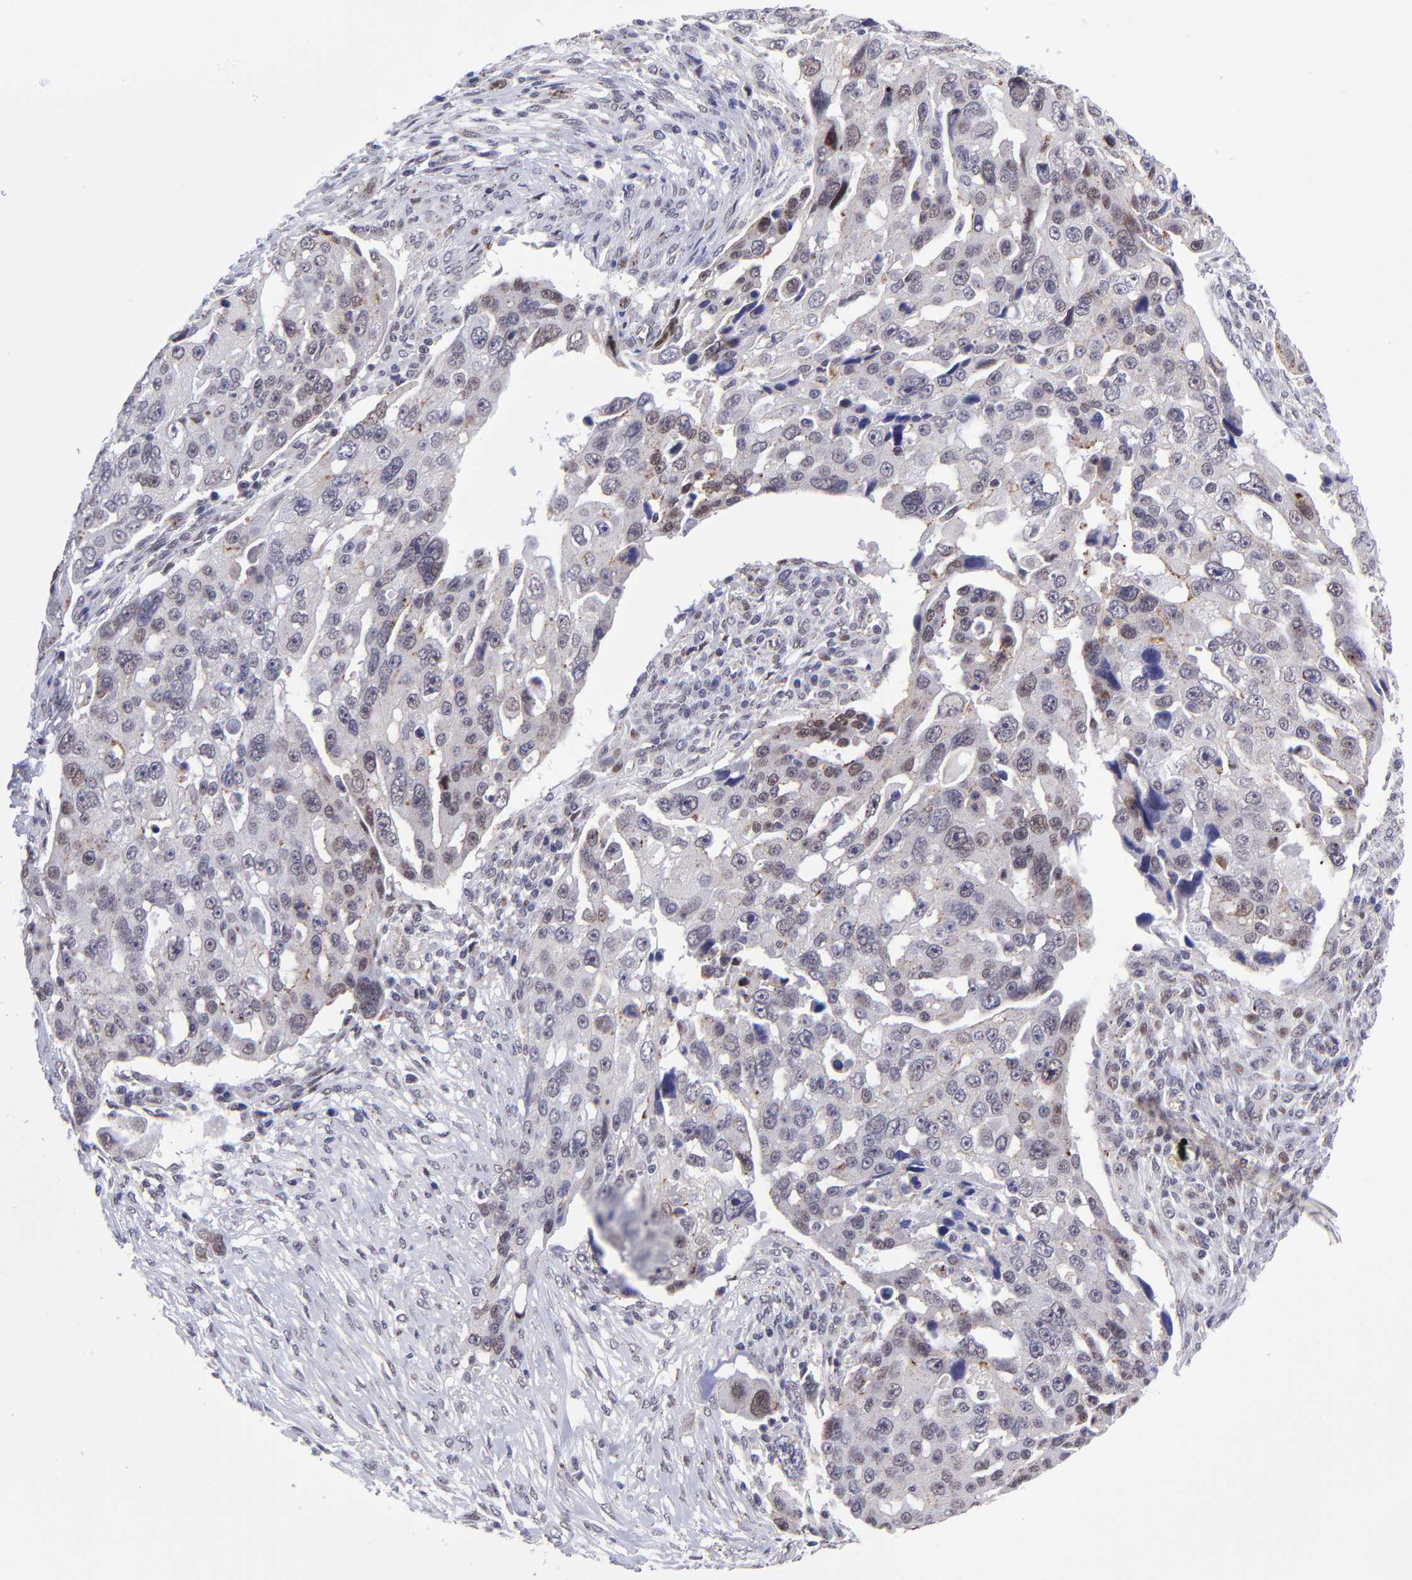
{"staining": {"intensity": "weak", "quantity": "<25%", "location": "nuclear"}, "tissue": "ovarian cancer", "cell_type": "Tumor cells", "image_type": "cancer", "snomed": [{"axis": "morphology", "description": "Carcinoma, endometroid"}, {"axis": "topography", "description": "Ovary"}], "caption": "Protein analysis of ovarian endometroid carcinoma reveals no significant staining in tumor cells.", "gene": "SOX6", "patient": {"sex": "female", "age": 75}}